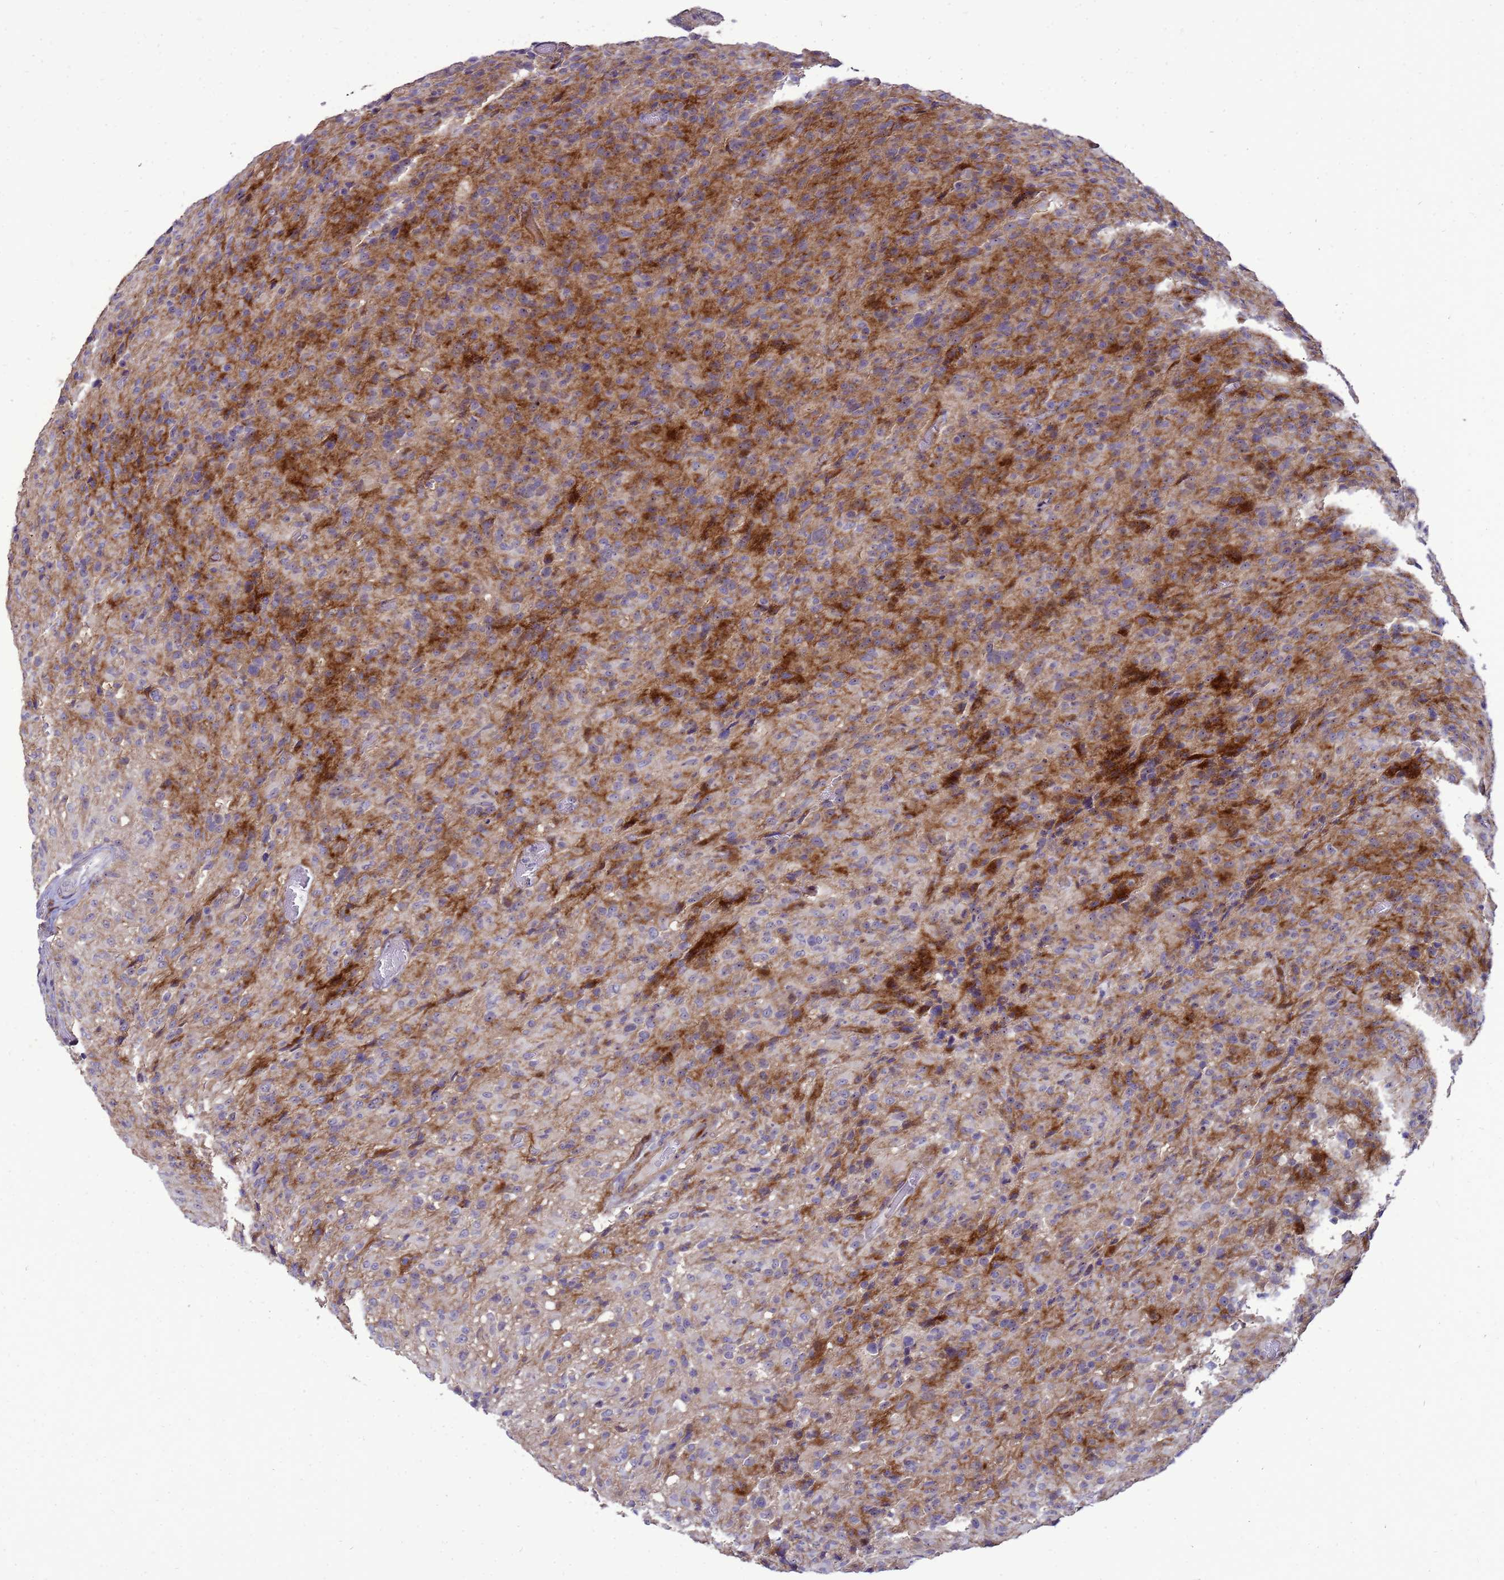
{"staining": {"intensity": "moderate", "quantity": "<25%", "location": "cytoplasmic/membranous"}, "tissue": "glioma", "cell_type": "Tumor cells", "image_type": "cancer", "snomed": [{"axis": "morphology", "description": "Glioma, malignant, High grade"}, {"axis": "topography", "description": "Brain"}], "caption": "High-magnification brightfield microscopy of malignant glioma (high-grade) stained with DAB (brown) and counterstained with hematoxylin (blue). tumor cells exhibit moderate cytoplasmic/membranous staining is present in approximately<25% of cells.", "gene": "RSPO1", "patient": {"sex": "female", "age": 57}}